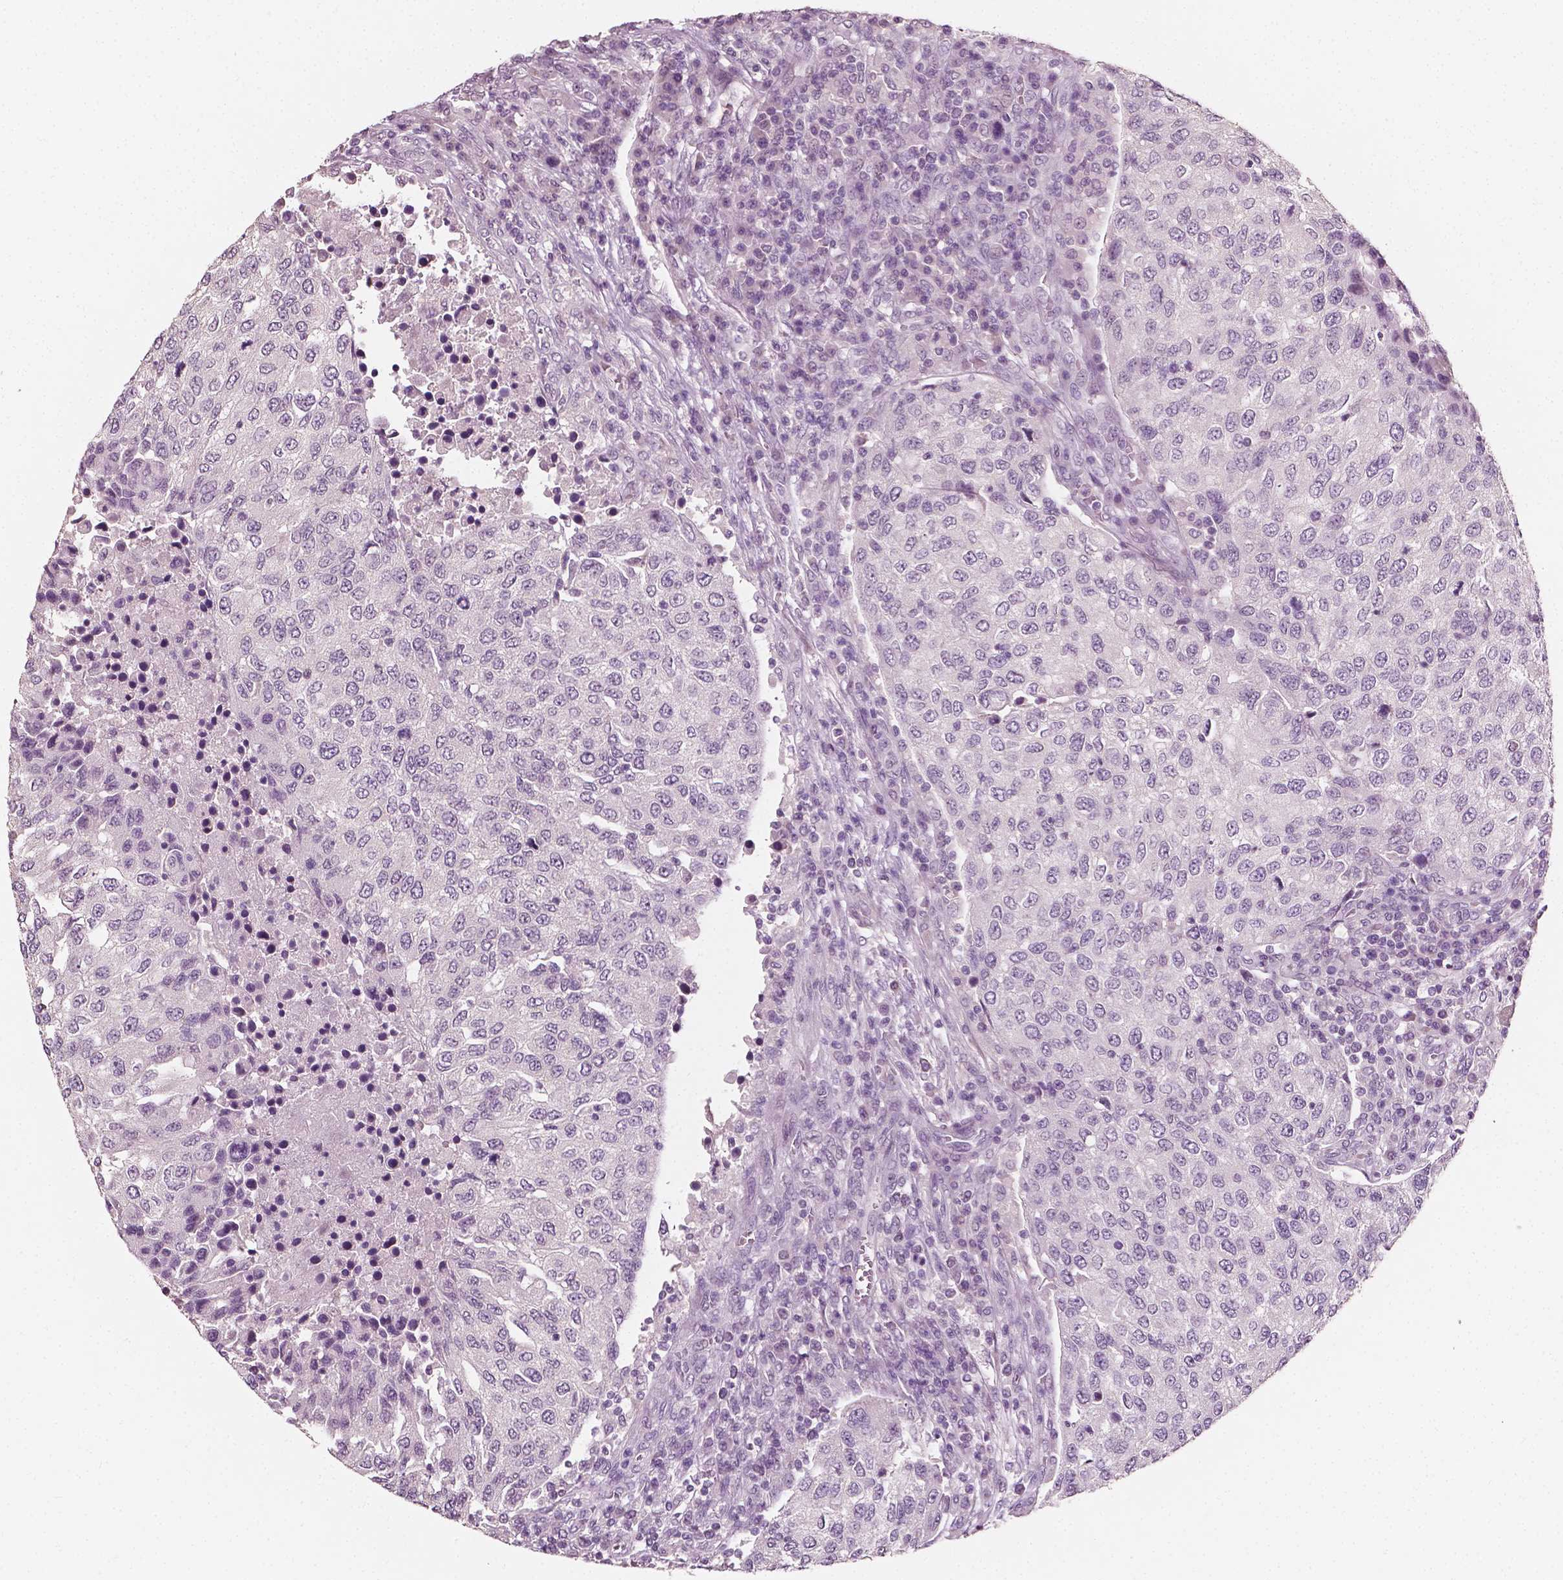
{"staining": {"intensity": "negative", "quantity": "none", "location": "none"}, "tissue": "urothelial cancer", "cell_type": "Tumor cells", "image_type": "cancer", "snomed": [{"axis": "morphology", "description": "Urothelial carcinoma, High grade"}, {"axis": "topography", "description": "Urinary bladder"}], "caption": "A high-resolution micrograph shows immunohistochemistry (IHC) staining of high-grade urothelial carcinoma, which exhibits no significant staining in tumor cells. (Stains: DAB IHC with hematoxylin counter stain, Microscopy: brightfield microscopy at high magnification).", "gene": "PLA2R1", "patient": {"sex": "female", "age": 78}}